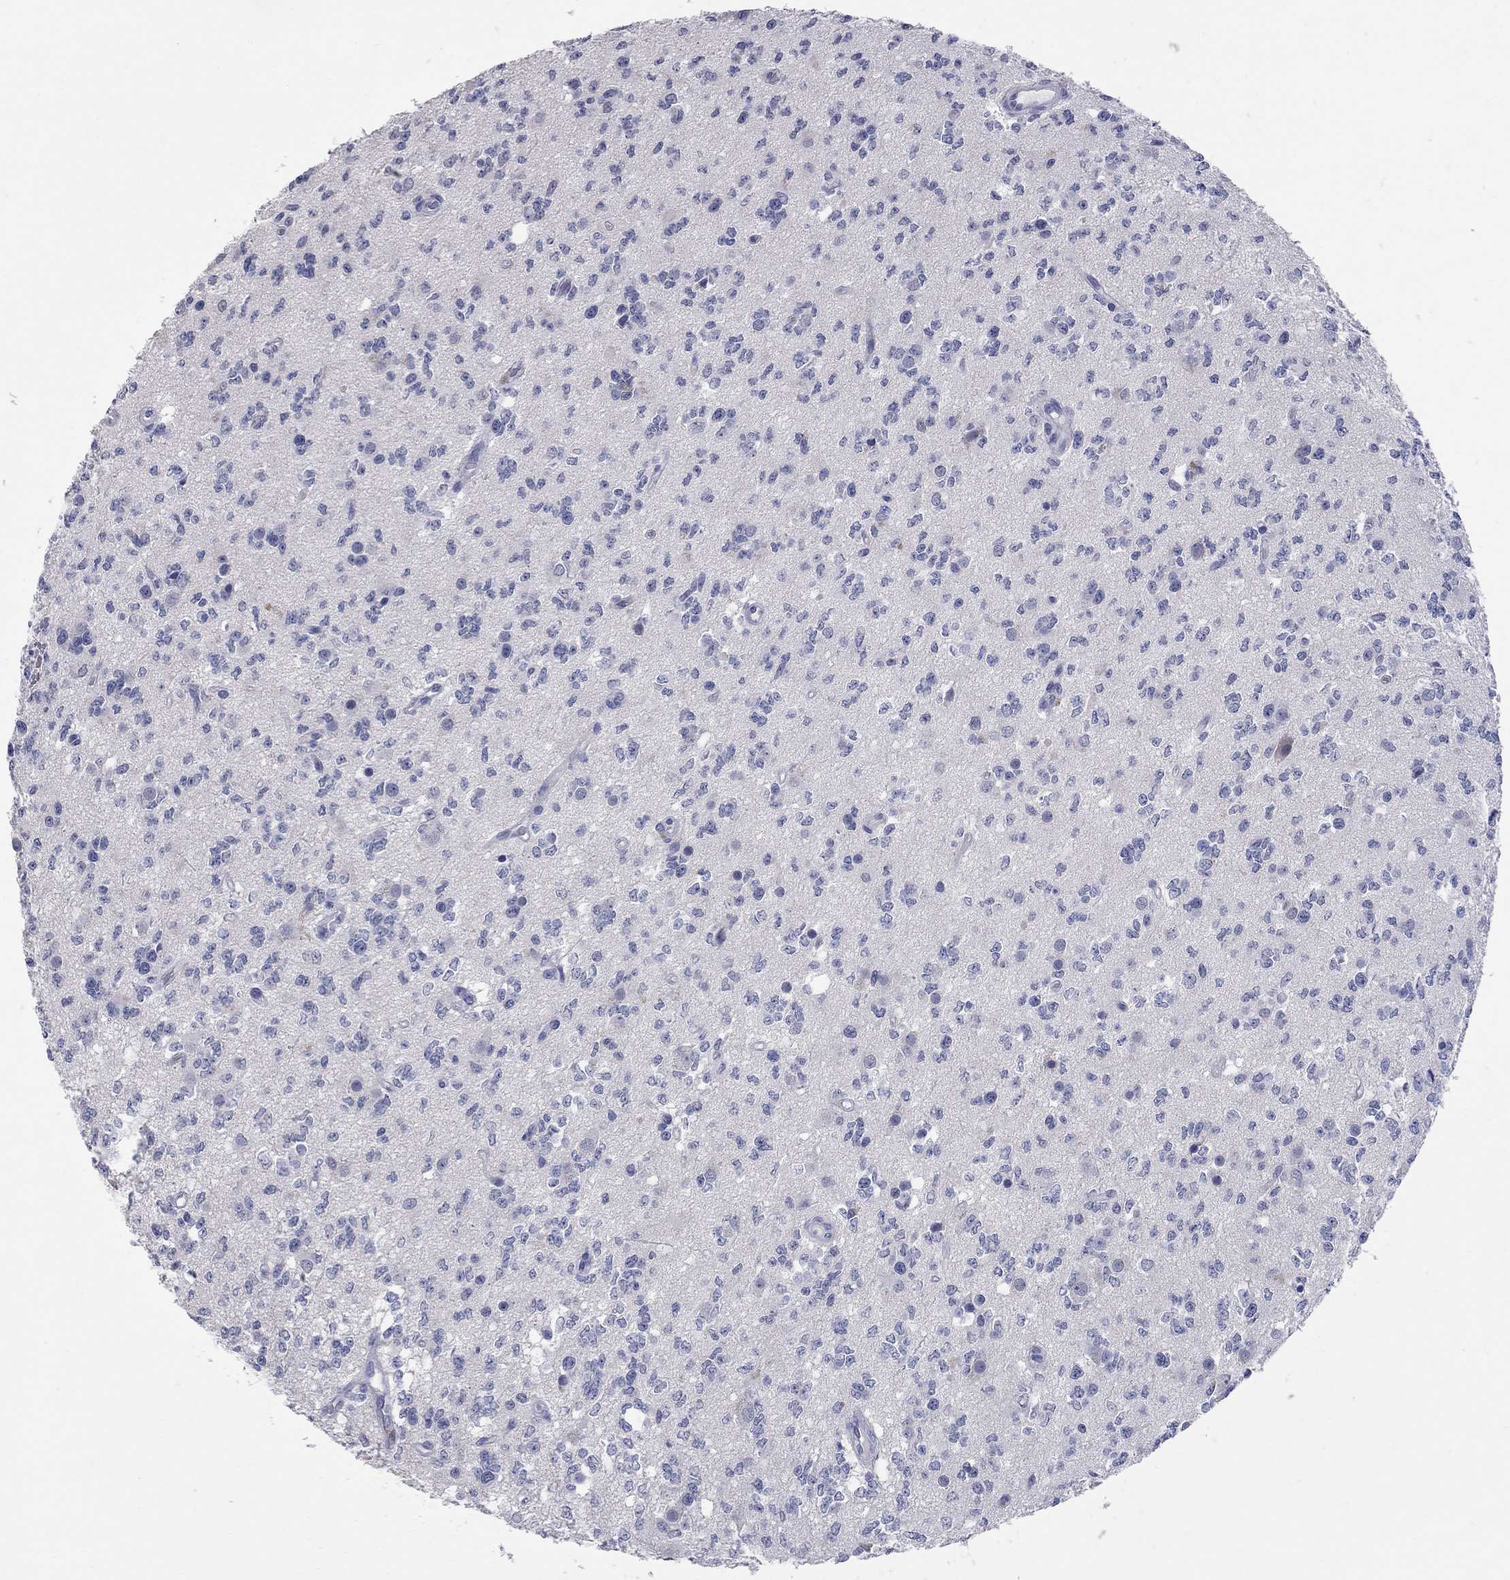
{"staining": {"intensity": "negative", "quantity": "none", "location": "none"}, "tissue": "glioma", "cell_type": "Tumor cells", "image_type": "cancer", "snomed": [{"axis": "morphology", "description": "Glioma, malignant, Low grade"}, {"axis": "topography", "description": "Brain"}], "caption": "Image shows no significant protein staining in tumor cells of malignant glioma (low-grade).", "gene": "FAM221B", "patient": {"sex": "female", "age": 45}}